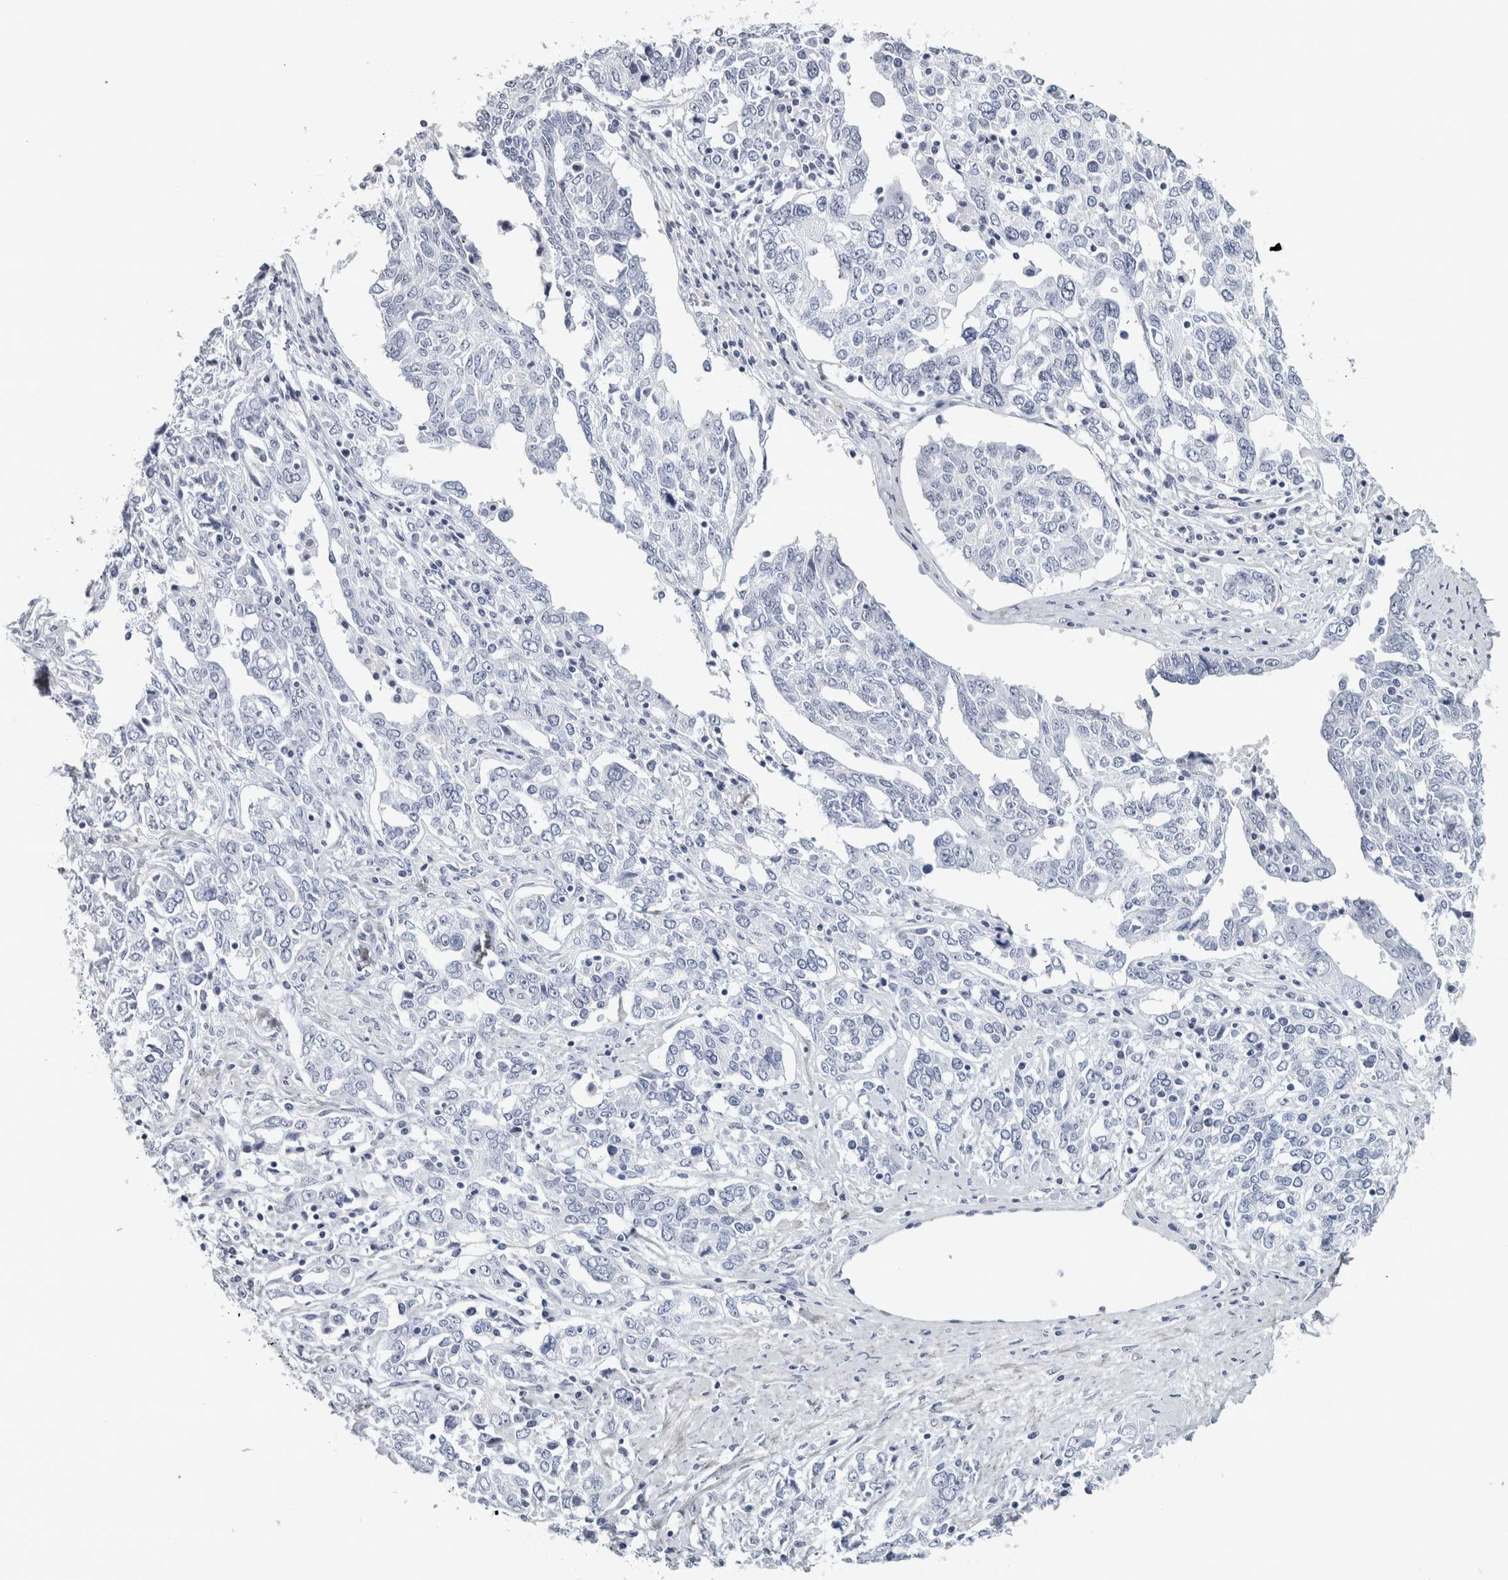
{"staining": {"intensity": "negative", "quantity": "none", "location": "none"}, "tissue": "ovarian cancer", "cell_type": "Tumor cells", "image_type": "cancer", "snomed": [{"axis": "morphology", "description": "Carcinoma, endometroid"}, {"axis": "topography", "description": "Ovary"}], "caption": "Ovarian endometroid carcinoma was stained to show a protein in brown. There is no significant positivity in tumor cells.", "gene": "NECAB1", "patient": {"sex": "female", "age": 62}}